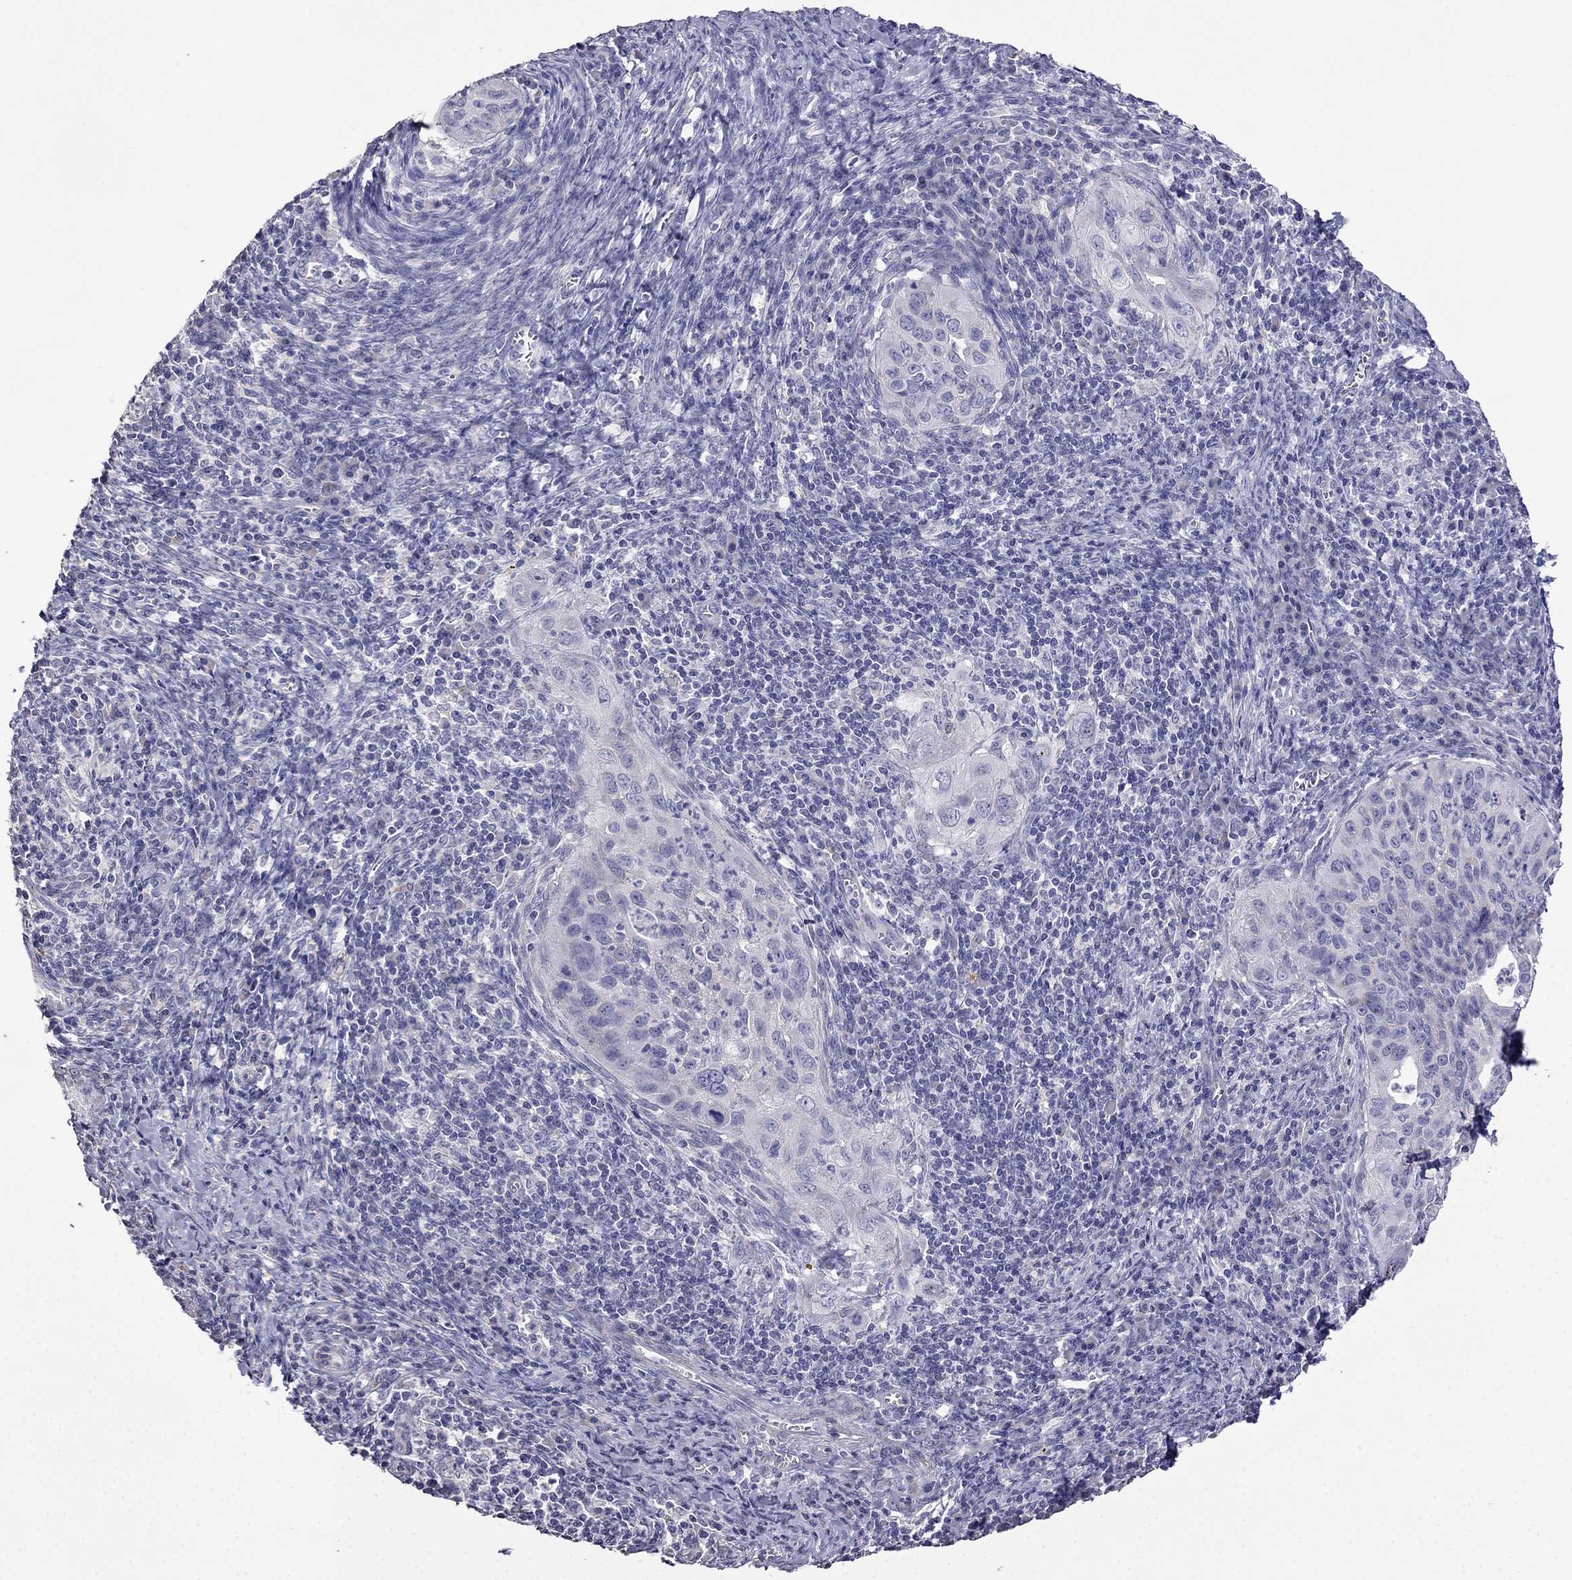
{"staining": {"intensity": "negative", "quantity": "none", "location": "none"}, "tissue": "cervical cancer", "cell_type": "Tumor cells", "image_type": "cancer", "snomed": [{"axis": "morphology", "description": "Squamous cell carcinoma, NOS"}, {"axis": "topography", "description": "Cervix"}], "caption": "Tumor cells show no significant protein staining in cervical squamous cell carcinoma.", "gene": "AK5", "patient": {"sex": "female", "age": 26}}